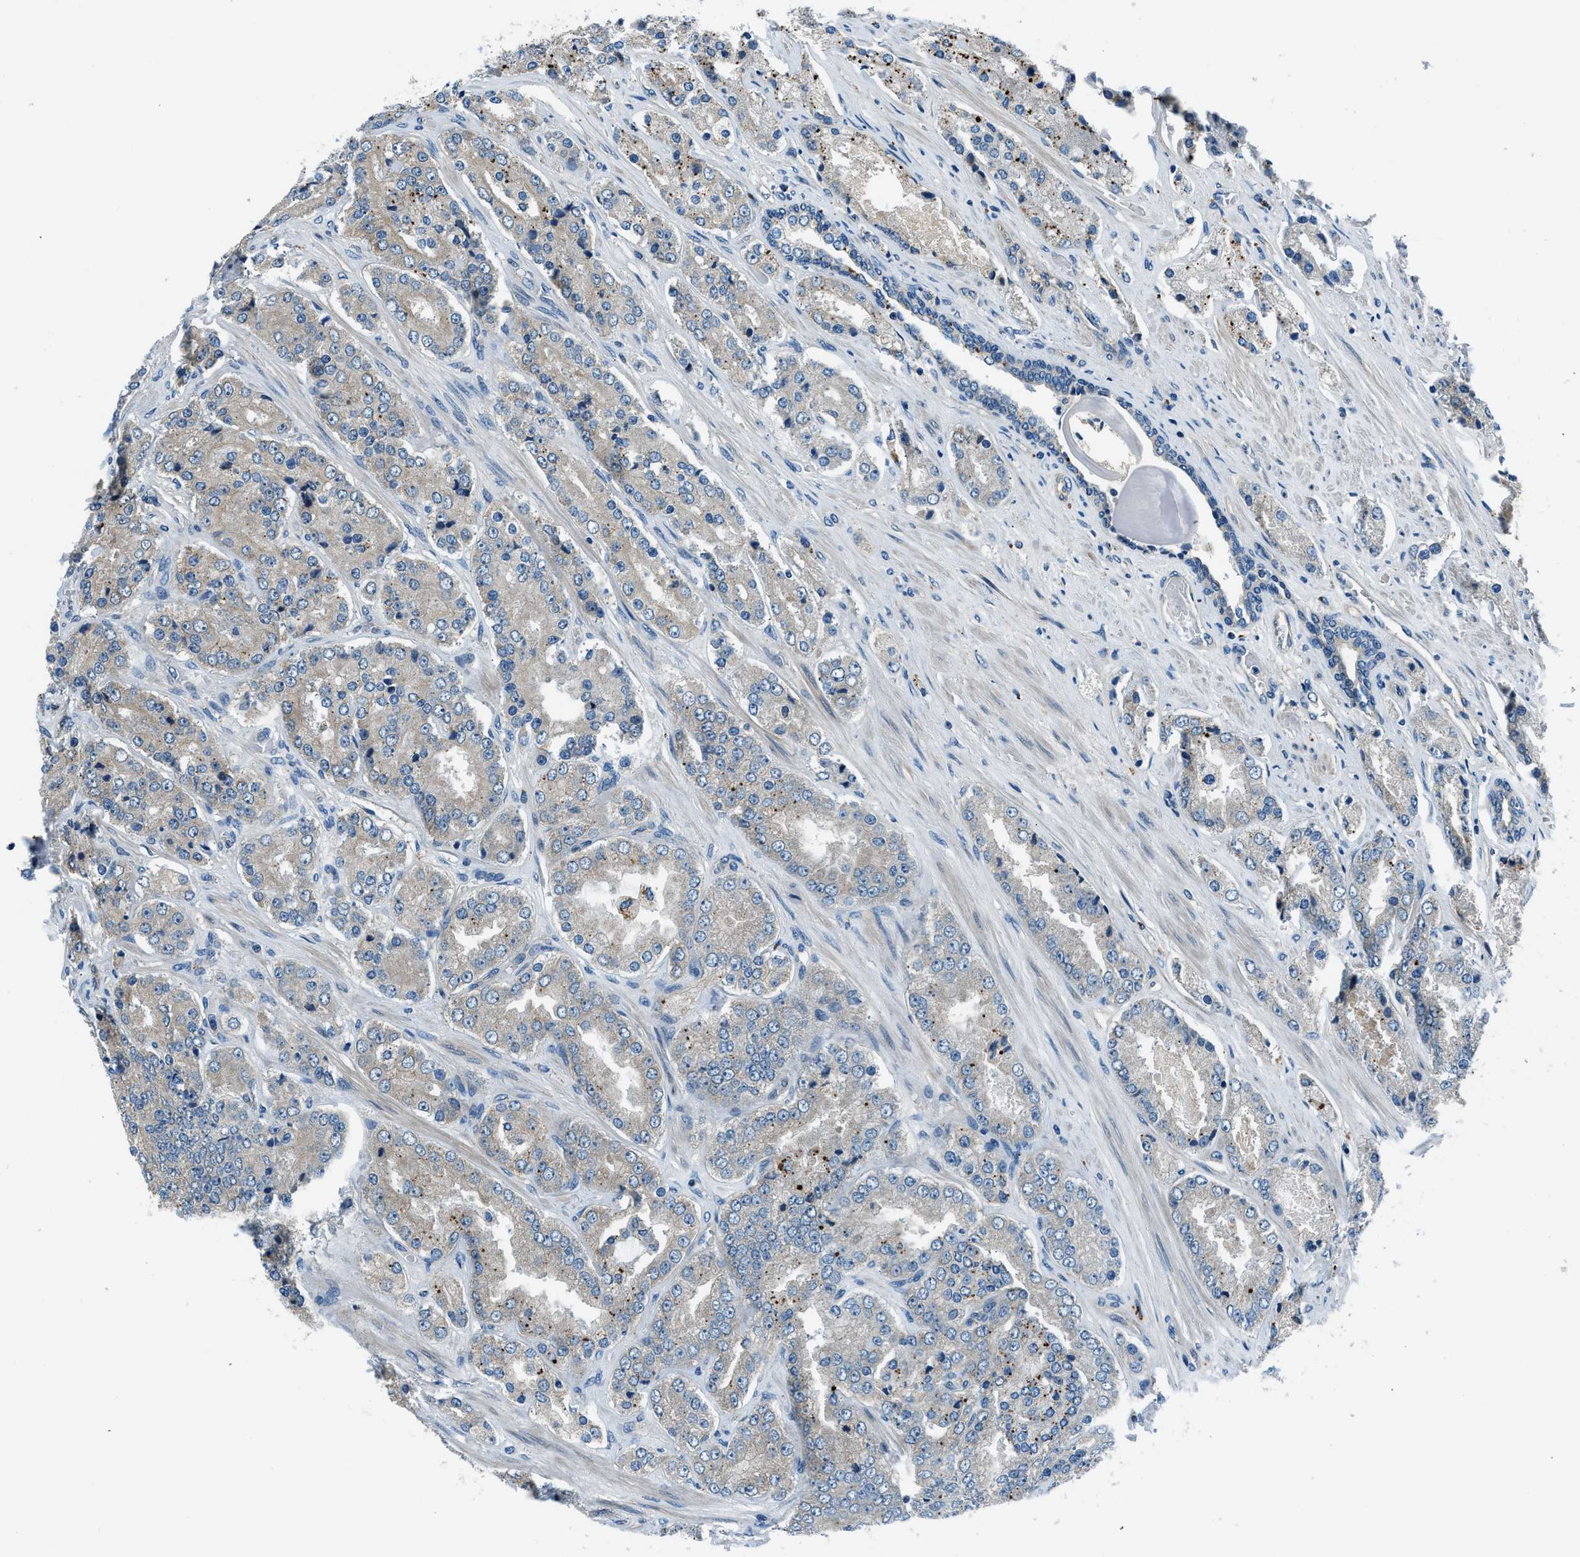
{"staining": {"intensity": "weak", "quantity": "<25%", "location": "cytoplasmic/membranous"}, "tissue": "prostate cancer", "cell_type": "Tumor cells", "image_type": "cancer", "snomed": [{"axis": "morphology", "description": "Adenocarcinoma, High grade"}, {"axis": "topography", "description": "Prostate"}], "caption": "Prostate cancer was stained to show a protein in brown. There is no significant staining in tumor cells.", "gene": "SLC19A2", "patient": {"sex": "male", "age": 65}}